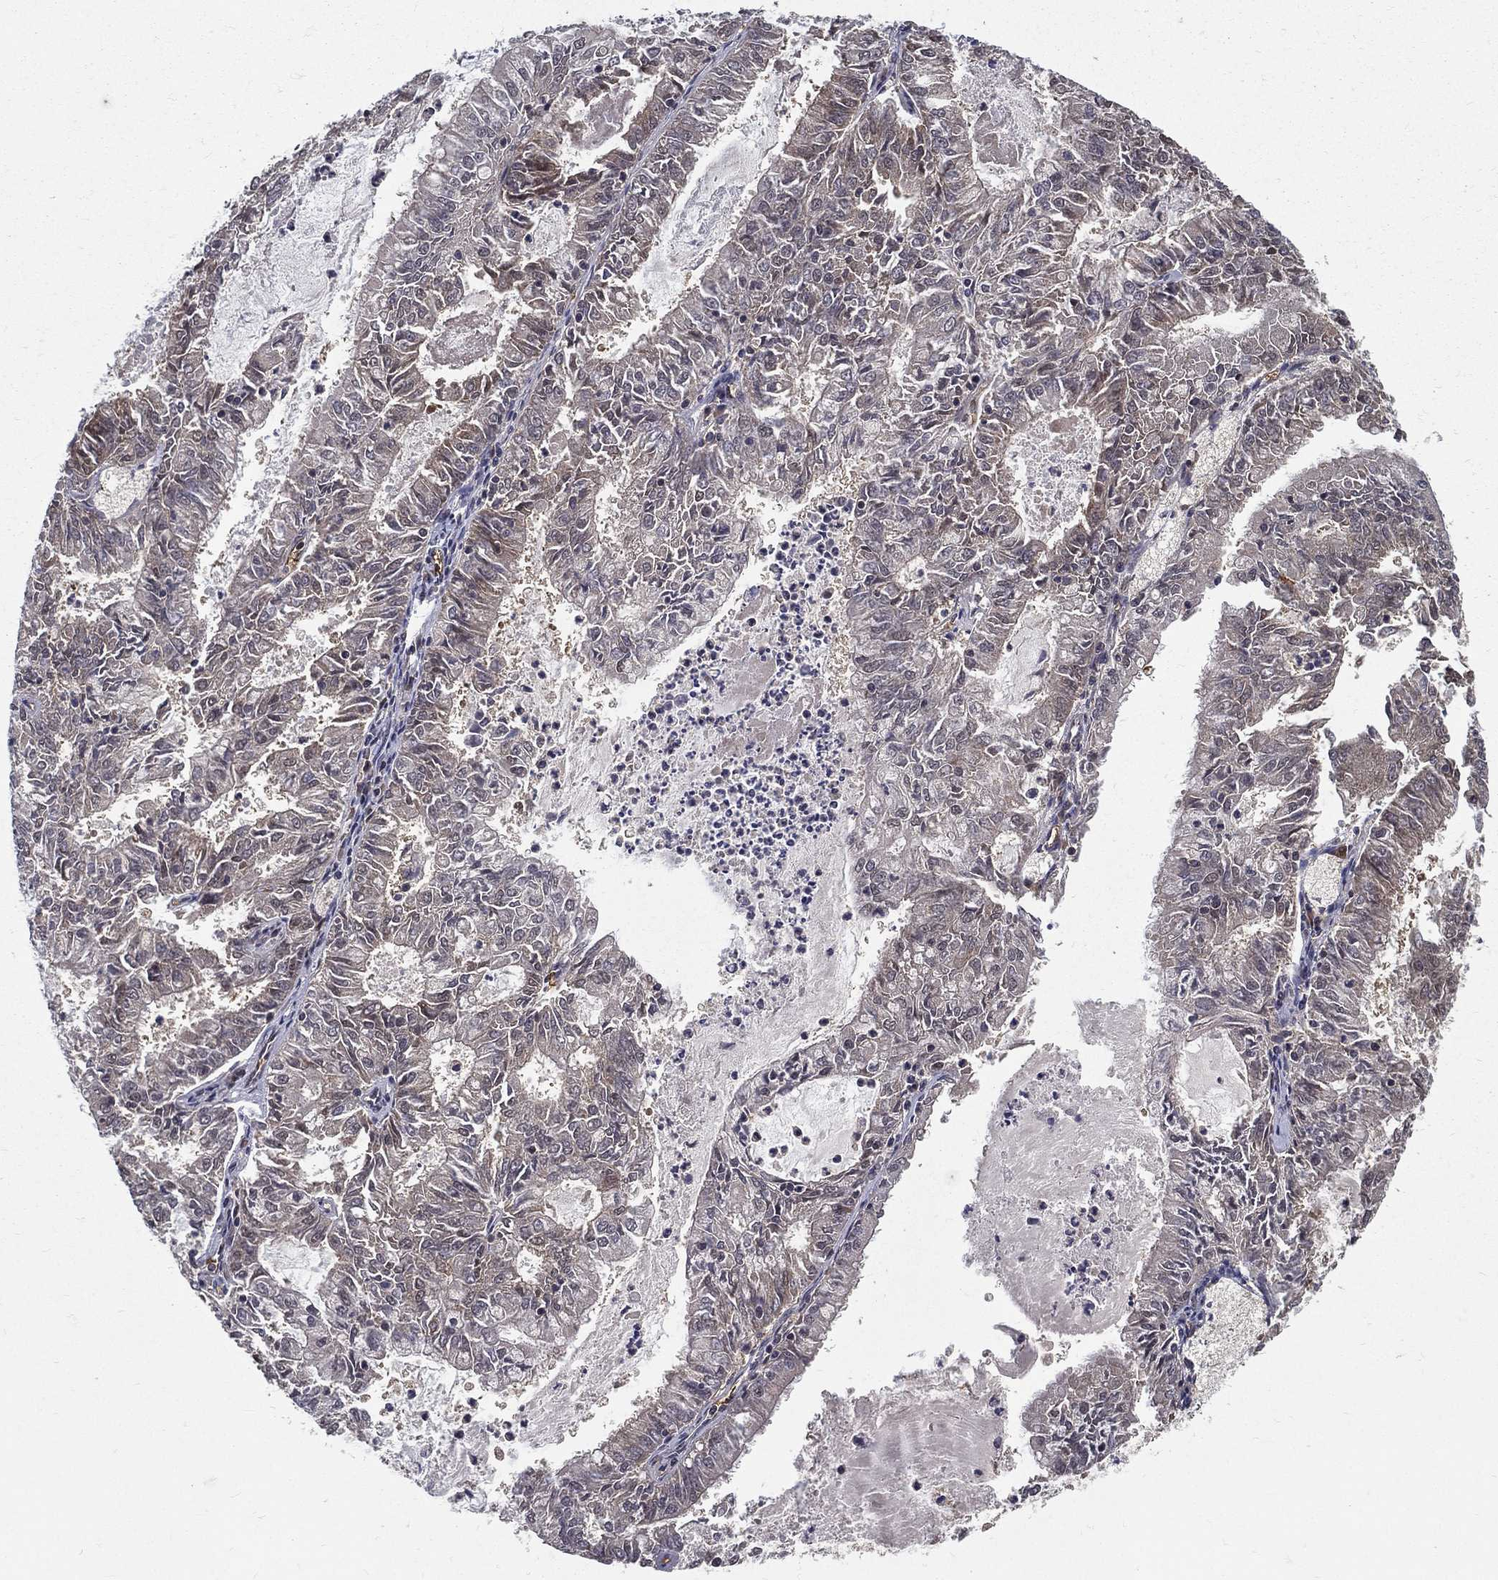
{"staining": {"intensity": "negative", "quantity": "none", "location": "none"}, "tissue": "endometrial cancer", "cell_type": "Tumor cells", "image_type": "cancer", "snomed": [{"axis": "morphology", "description": "Adenocarcinoma, NOS"}, {"axis": "topography", "description": "Endometrium"}], "caption": "An image of endometrial cancer stained for a protein shows no brown staining in tumor cells.", "gene": "CARM1", "patient": {"sex": "female", "age": 57}}